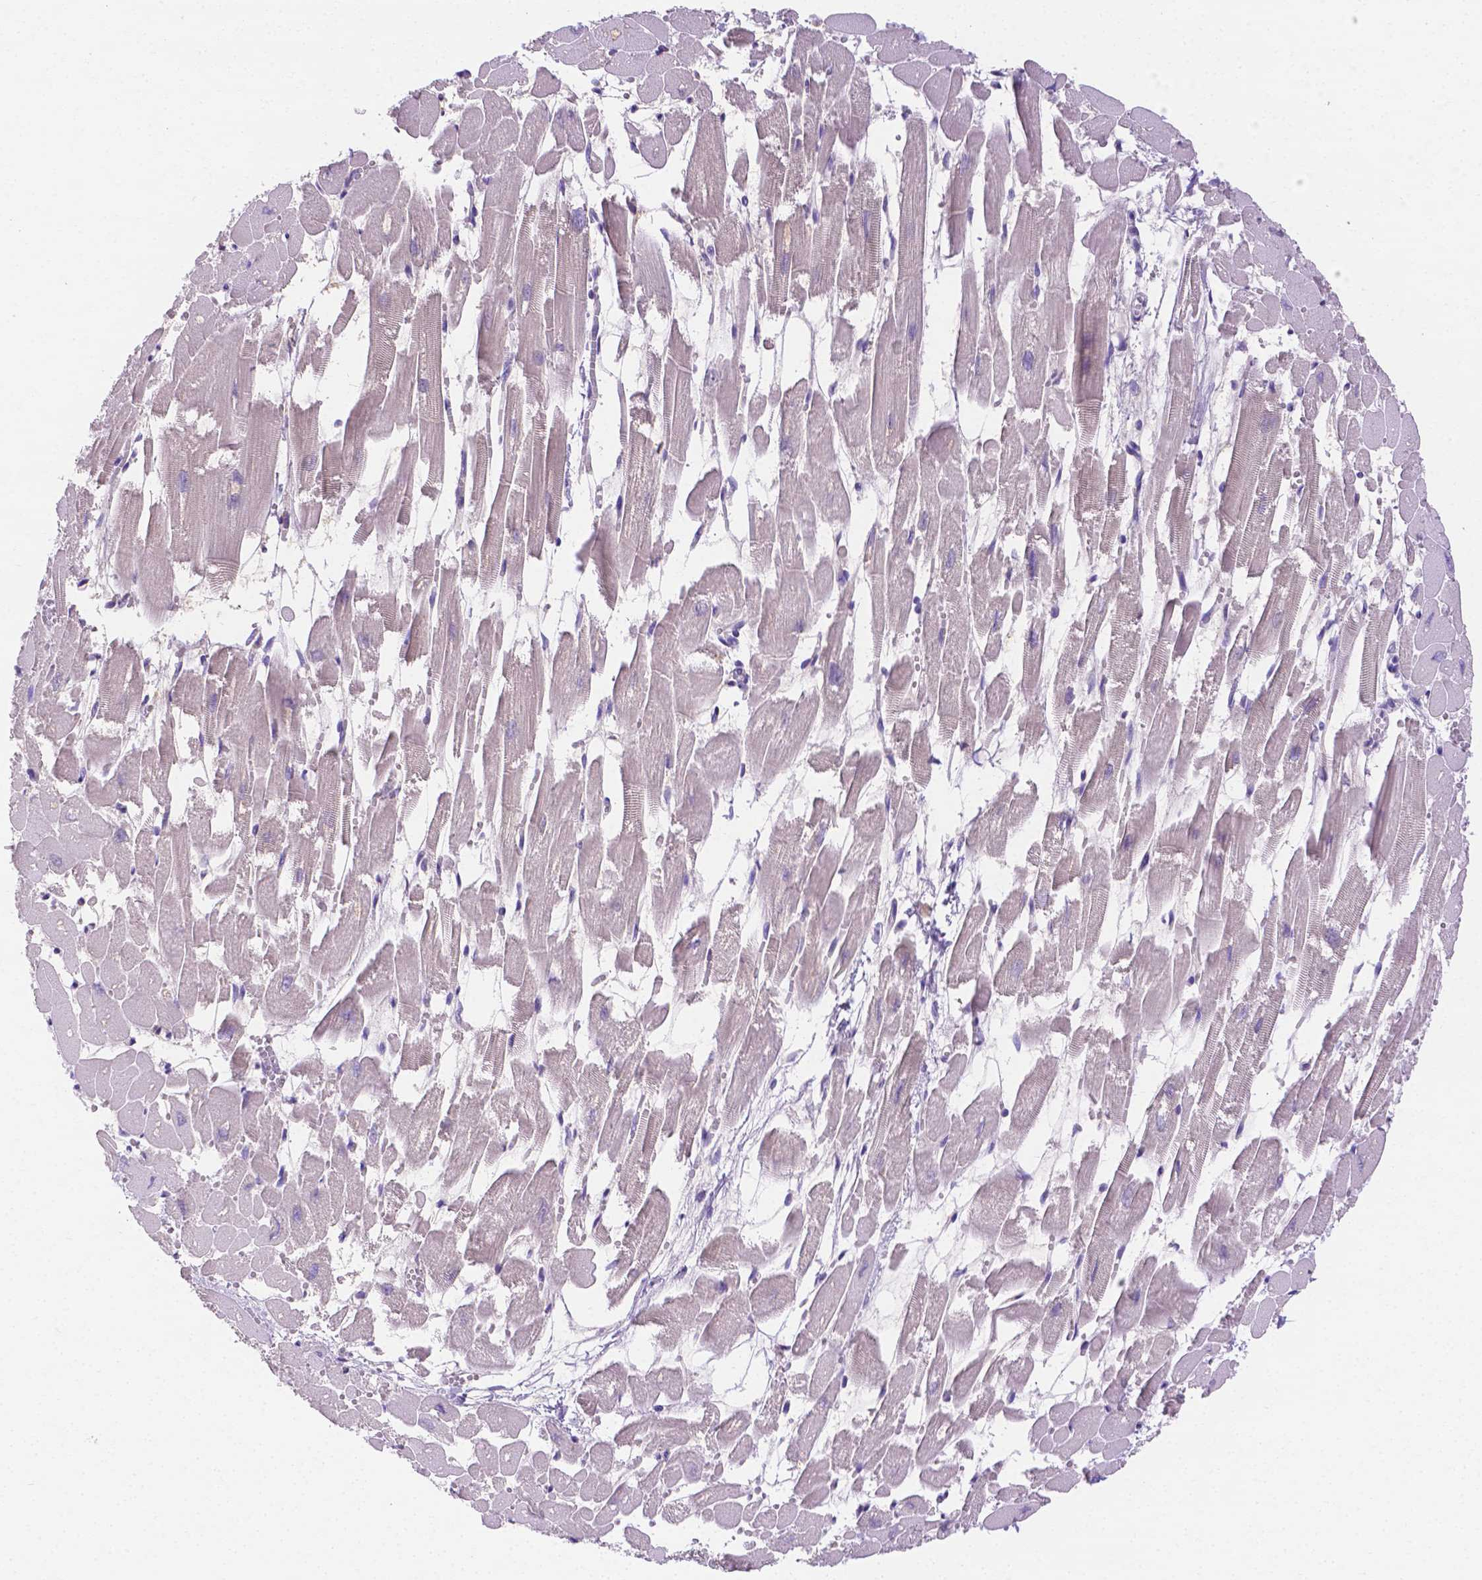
{"staining": {"intensity": "weak", "quantity": "25%-75%", "location": "cytoplasmic/membranous"}, "tissue": "heart muscle", "cell_type": "Cardiomyocytes", "image_type": "normal", "snomed": [{"axis": "morphology", "description": "Normal tissue, NOS"}, {"axis": "topography", "description": "Heart"}], "caption": "Heart muscle stained with a protein marker displays weak staining in cardiomyocytes.", "gene": "NXPH2", "patient": {"sex": "female", "age": 52}}